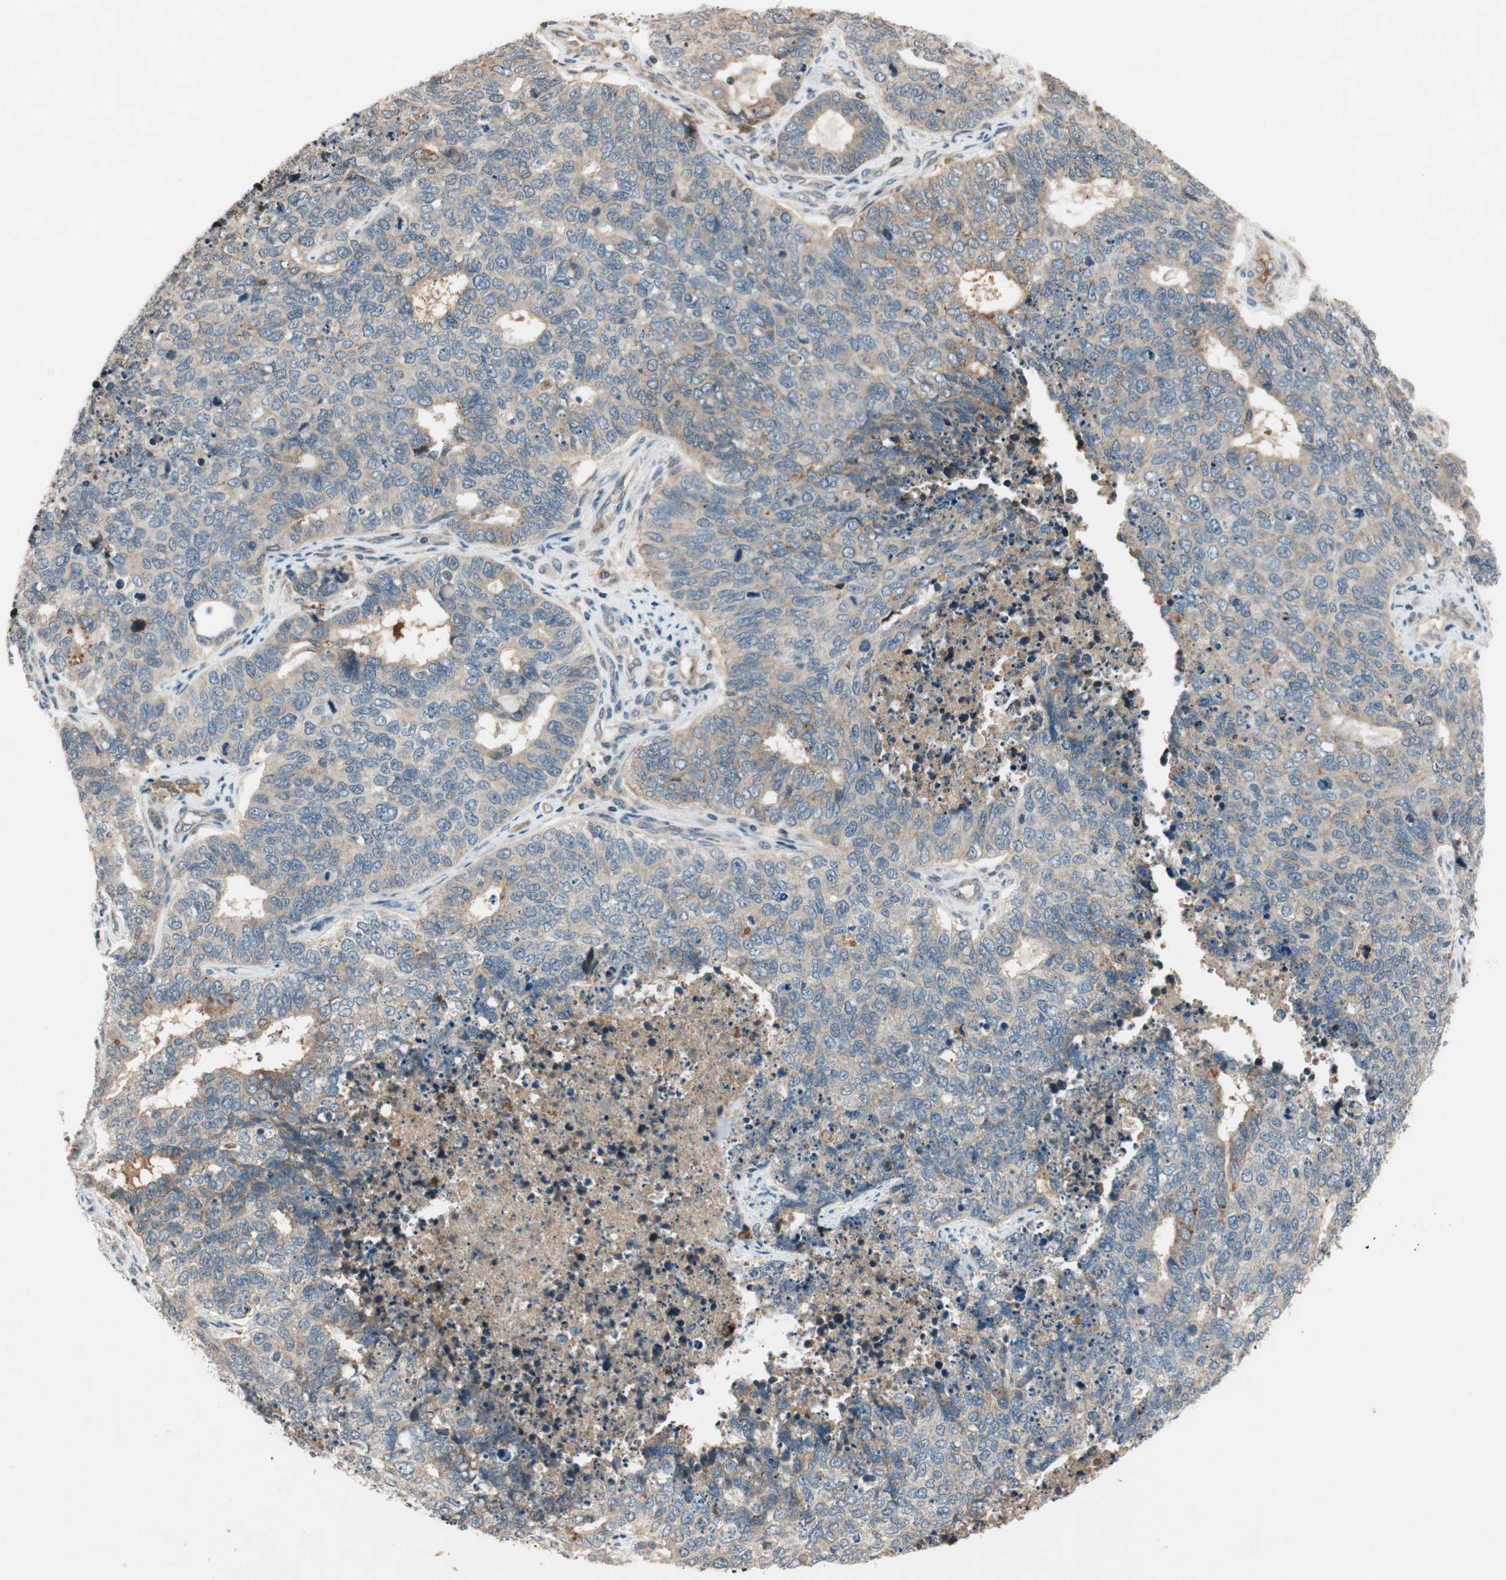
{"staining": {"intensity": "weak", "quantity": ">75%", "location": "cytoplasmic/membranous"}, "tissue": "cervical cancer", "cell_type": "Tumor cells", "image_type": "cancer", "snomed": [{"axis": "morphology", "description": "Squamous cell carcinoma, NOS"}, {"axis": "topography", "description": "Cervix"}], "caption": "This photomicrograph shows immunohistochemistry staining of squamous cell carcinoma (cervical), with low weak cytoplasmic/membranous expression in about >75% of tumor cells.", "gene": "GCLM", "patient": {"sex": "female", "age": 63}}